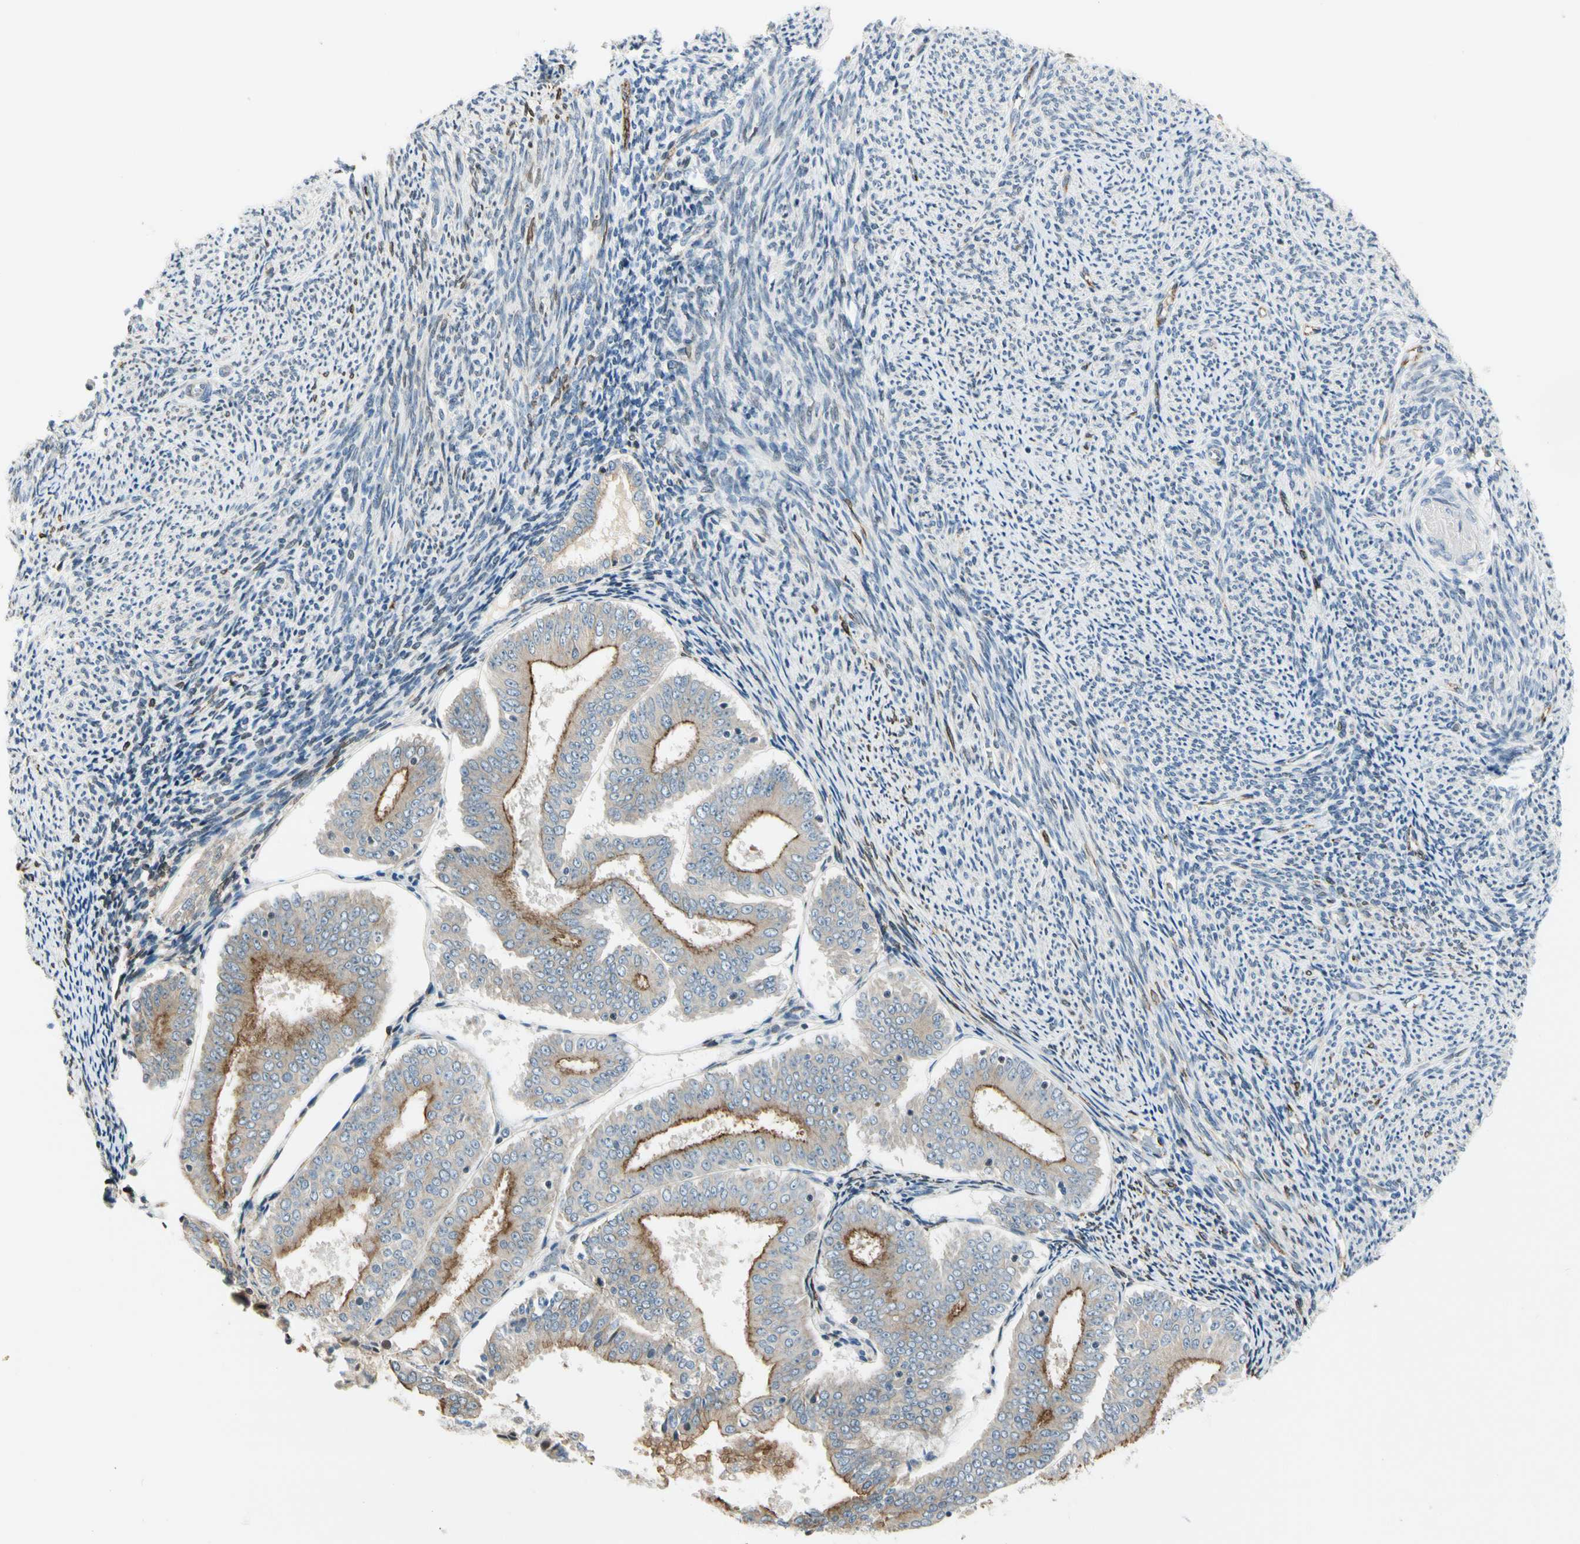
{"staining": {"intensity": "moderate", "quantity": ">75%", "location": "cytoplasmic/membranous"}, "tissue": "endometrial cancer", "cell_type": "Tumor cells", "image_type": "cancer", "snomed": [{"axis": "morphology", "description": "Adenocarcinoma, NOS"}, {"axis": "topography", "description": "Endometrium"}], "caption": "Endometrial adenocarcinoma stained with a protein marker exhibits moderate staining in tumor cells.", "gene": "NPDC1", "patient": {"sex": "female", "age": 63}}